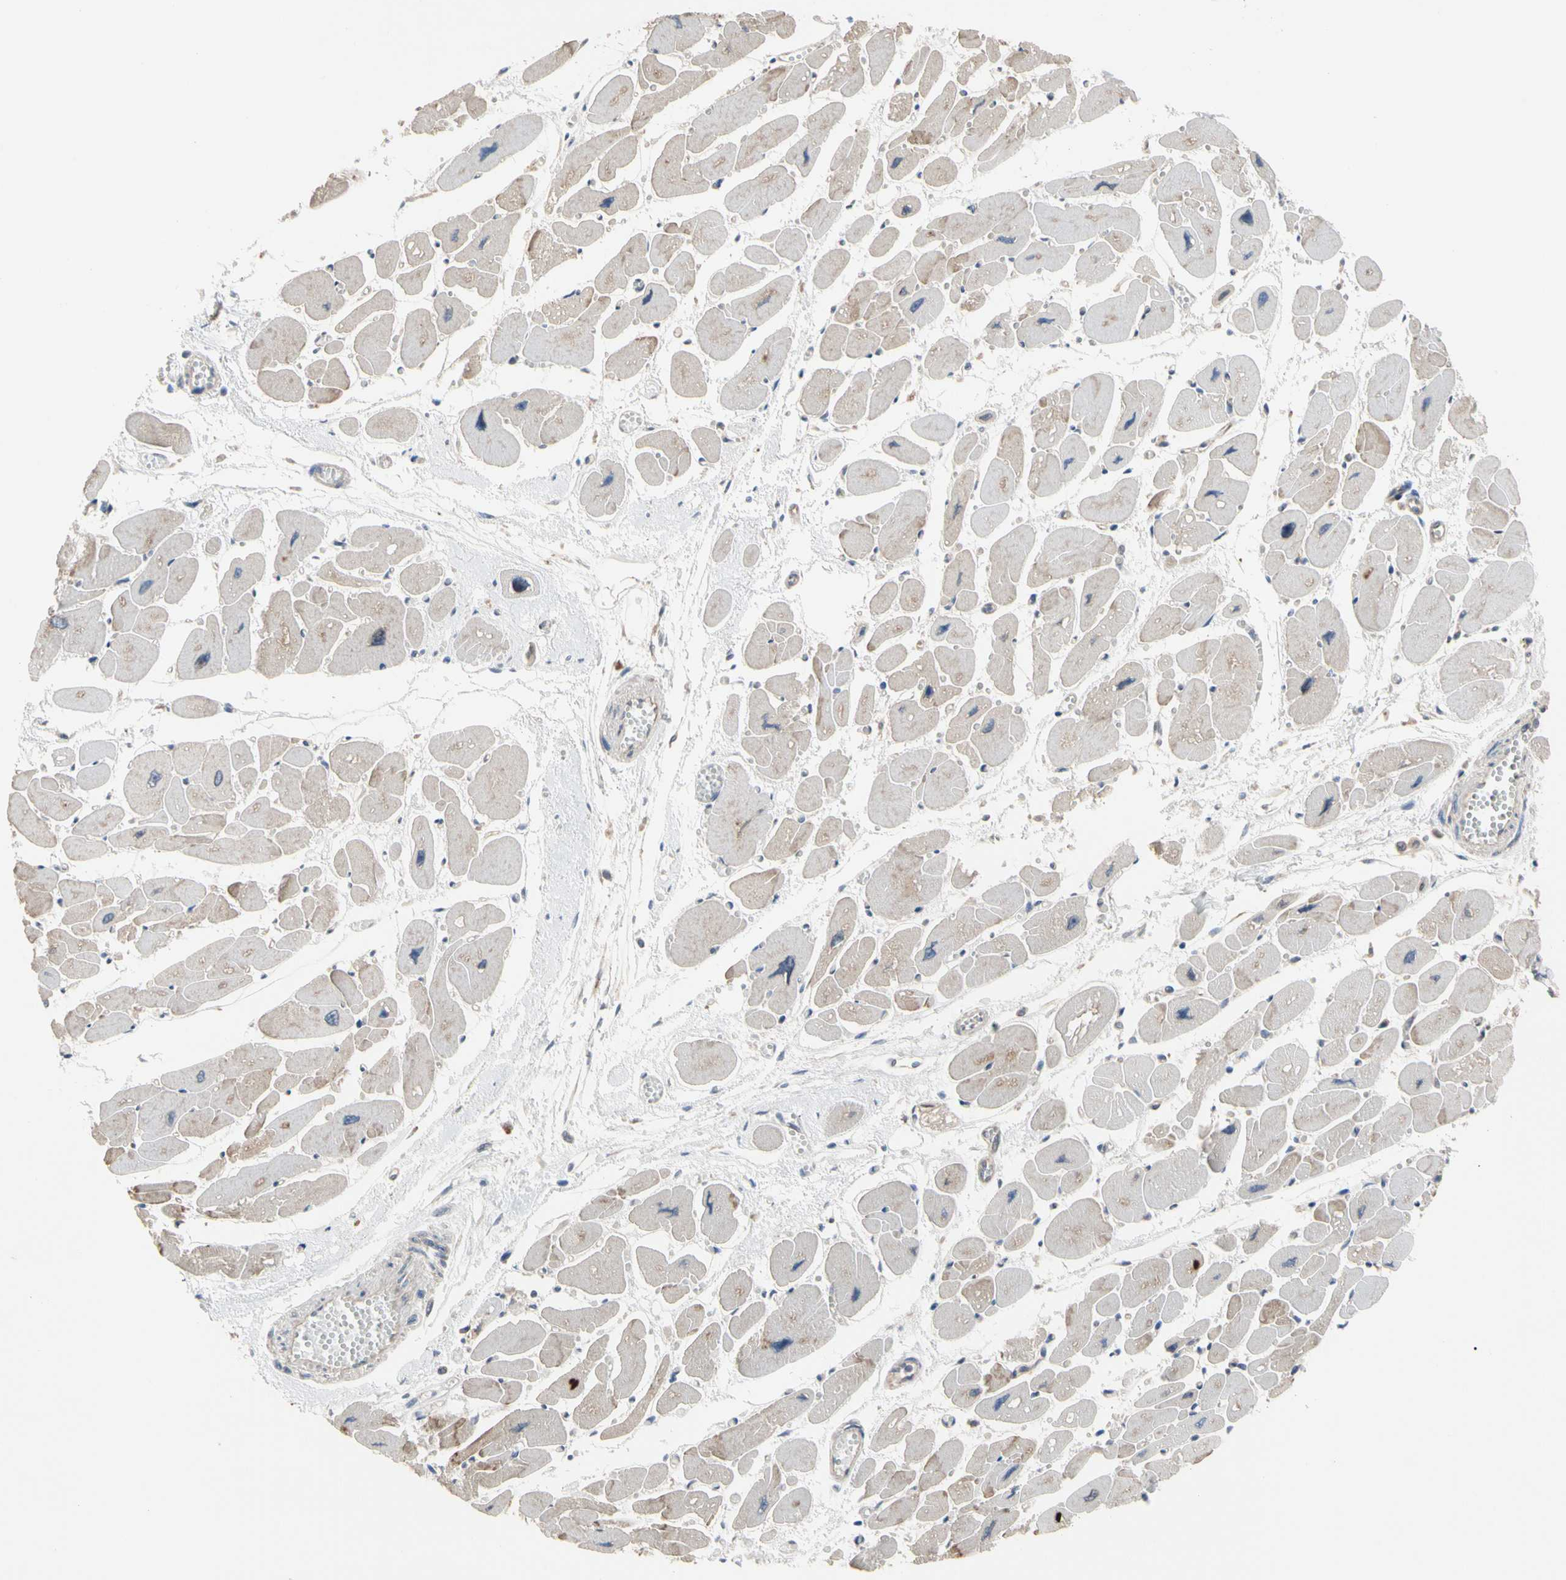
{"staining": {"intensity": "moderate", "quantity": "25%-75%", "location": "cytoplasmic/membranous"}, "tissue": "heart muscle", "cell_type": "Cardiomyocytes", "image_type": "normal", "snomed": [{"axis": "morphology", "description": "Normal tissue, NOS"}, {"axis": "topography", "description": "Heart"}], "caption": "A medium amount of moderate cytoplasmic/membranous staining is appreciated in approximately 25%-75% of cardiomyocytes in unremarkable heart muscle. The staining was performed using DAB, with brown indicating positive protein expression. Nuclei are stained blue with hematoxylin.", "gene": "DPP8", "patient": {"sex": "female", "age": 54}}